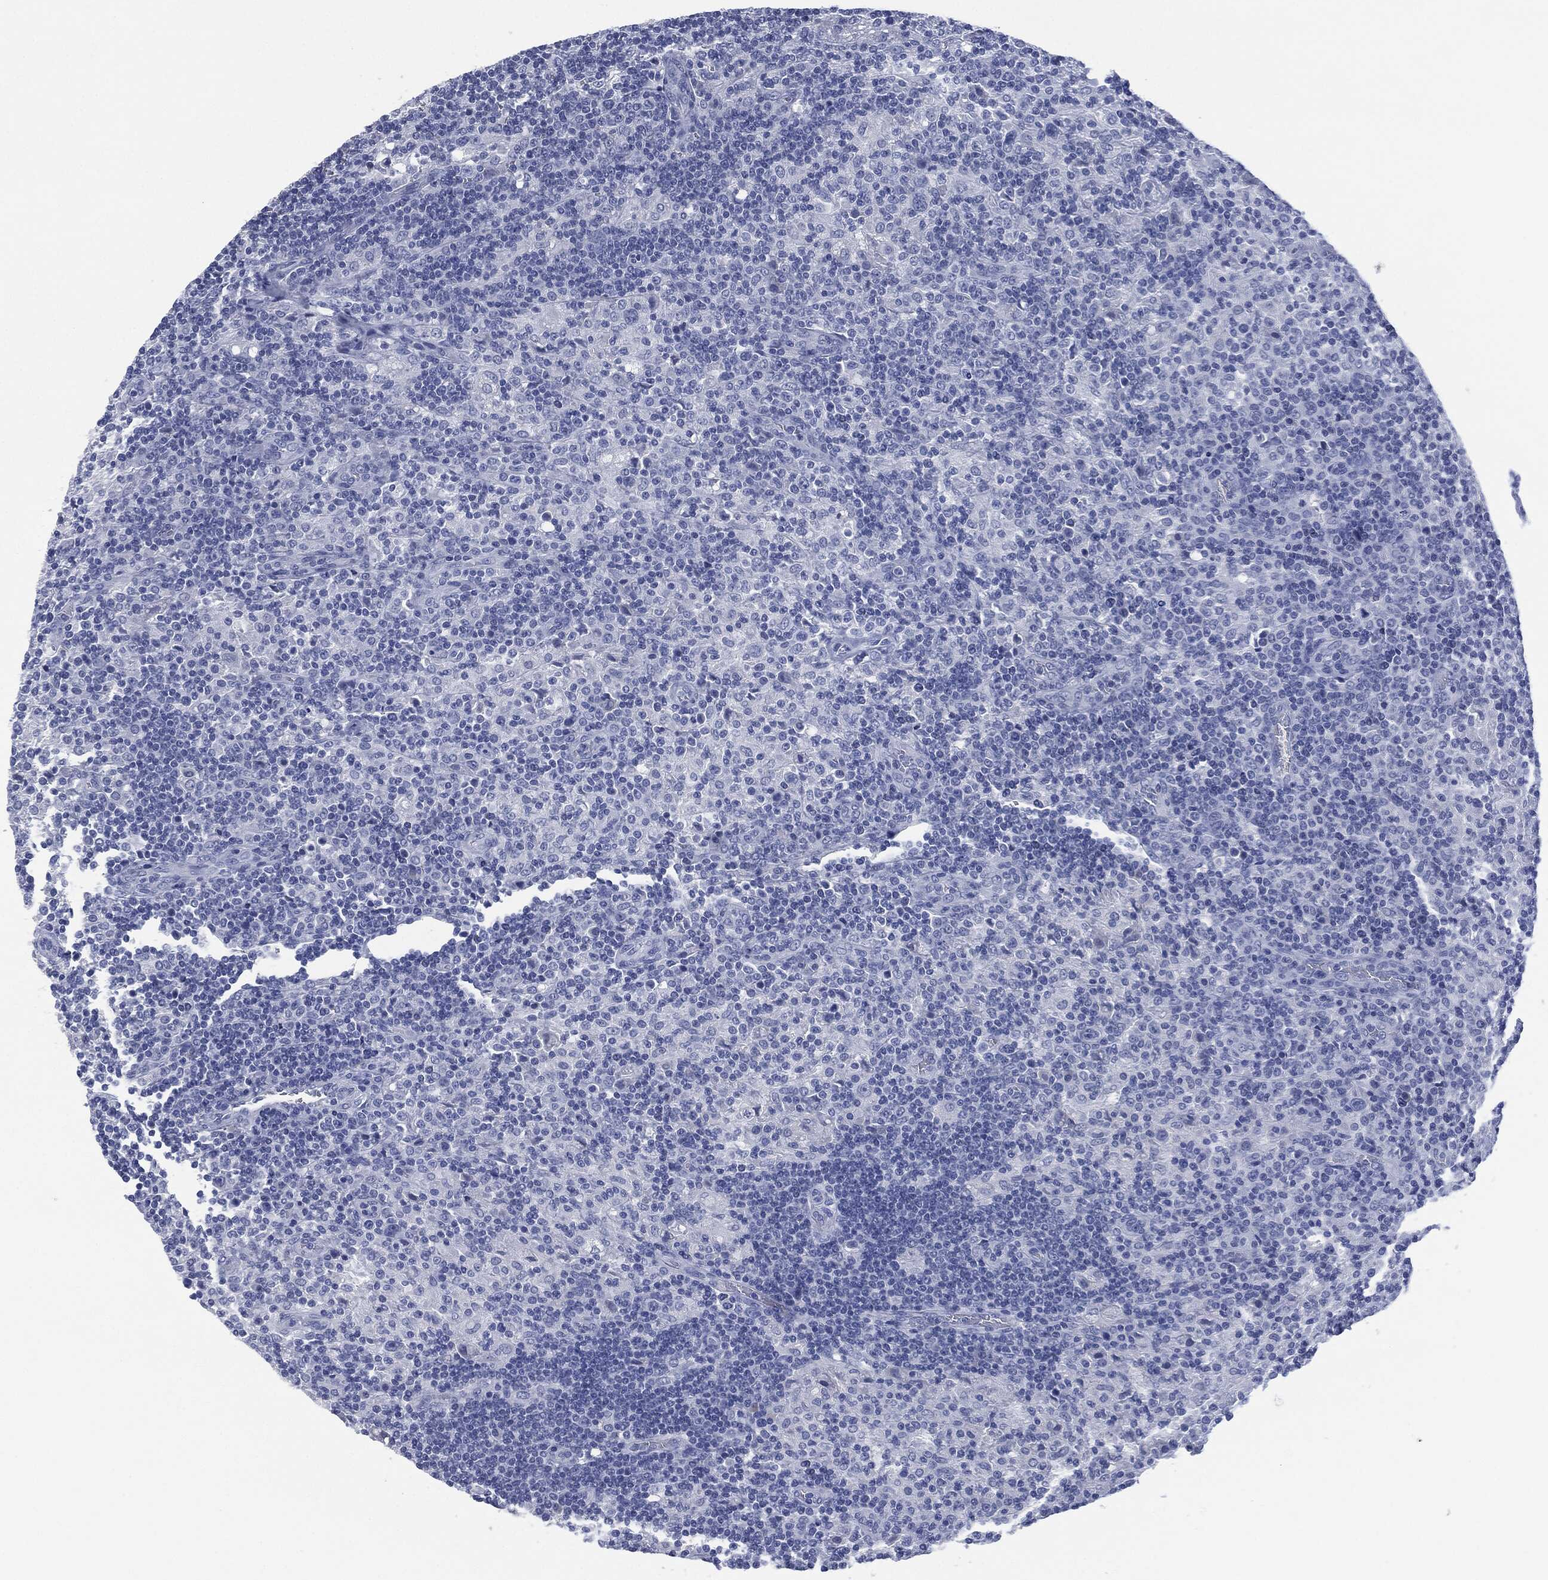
{"staining": {"intensity": "negative", "quantity": "none", "location": "none"}, "tissue": "lymphoma", "cell_type": "Tumor cells", "image_type": "cancer", "snomed": [{"axis": "morphology", "description": "Hodgkin's disease, NOS"}, {"axis": "topography", "description": "Lymph node"}], "caption": "The micrograph displays no significant positivity in tumor cells of Hodgkin's disease.", "gene": "MUC16", "patient": {"sex": "male", "age": 70}}